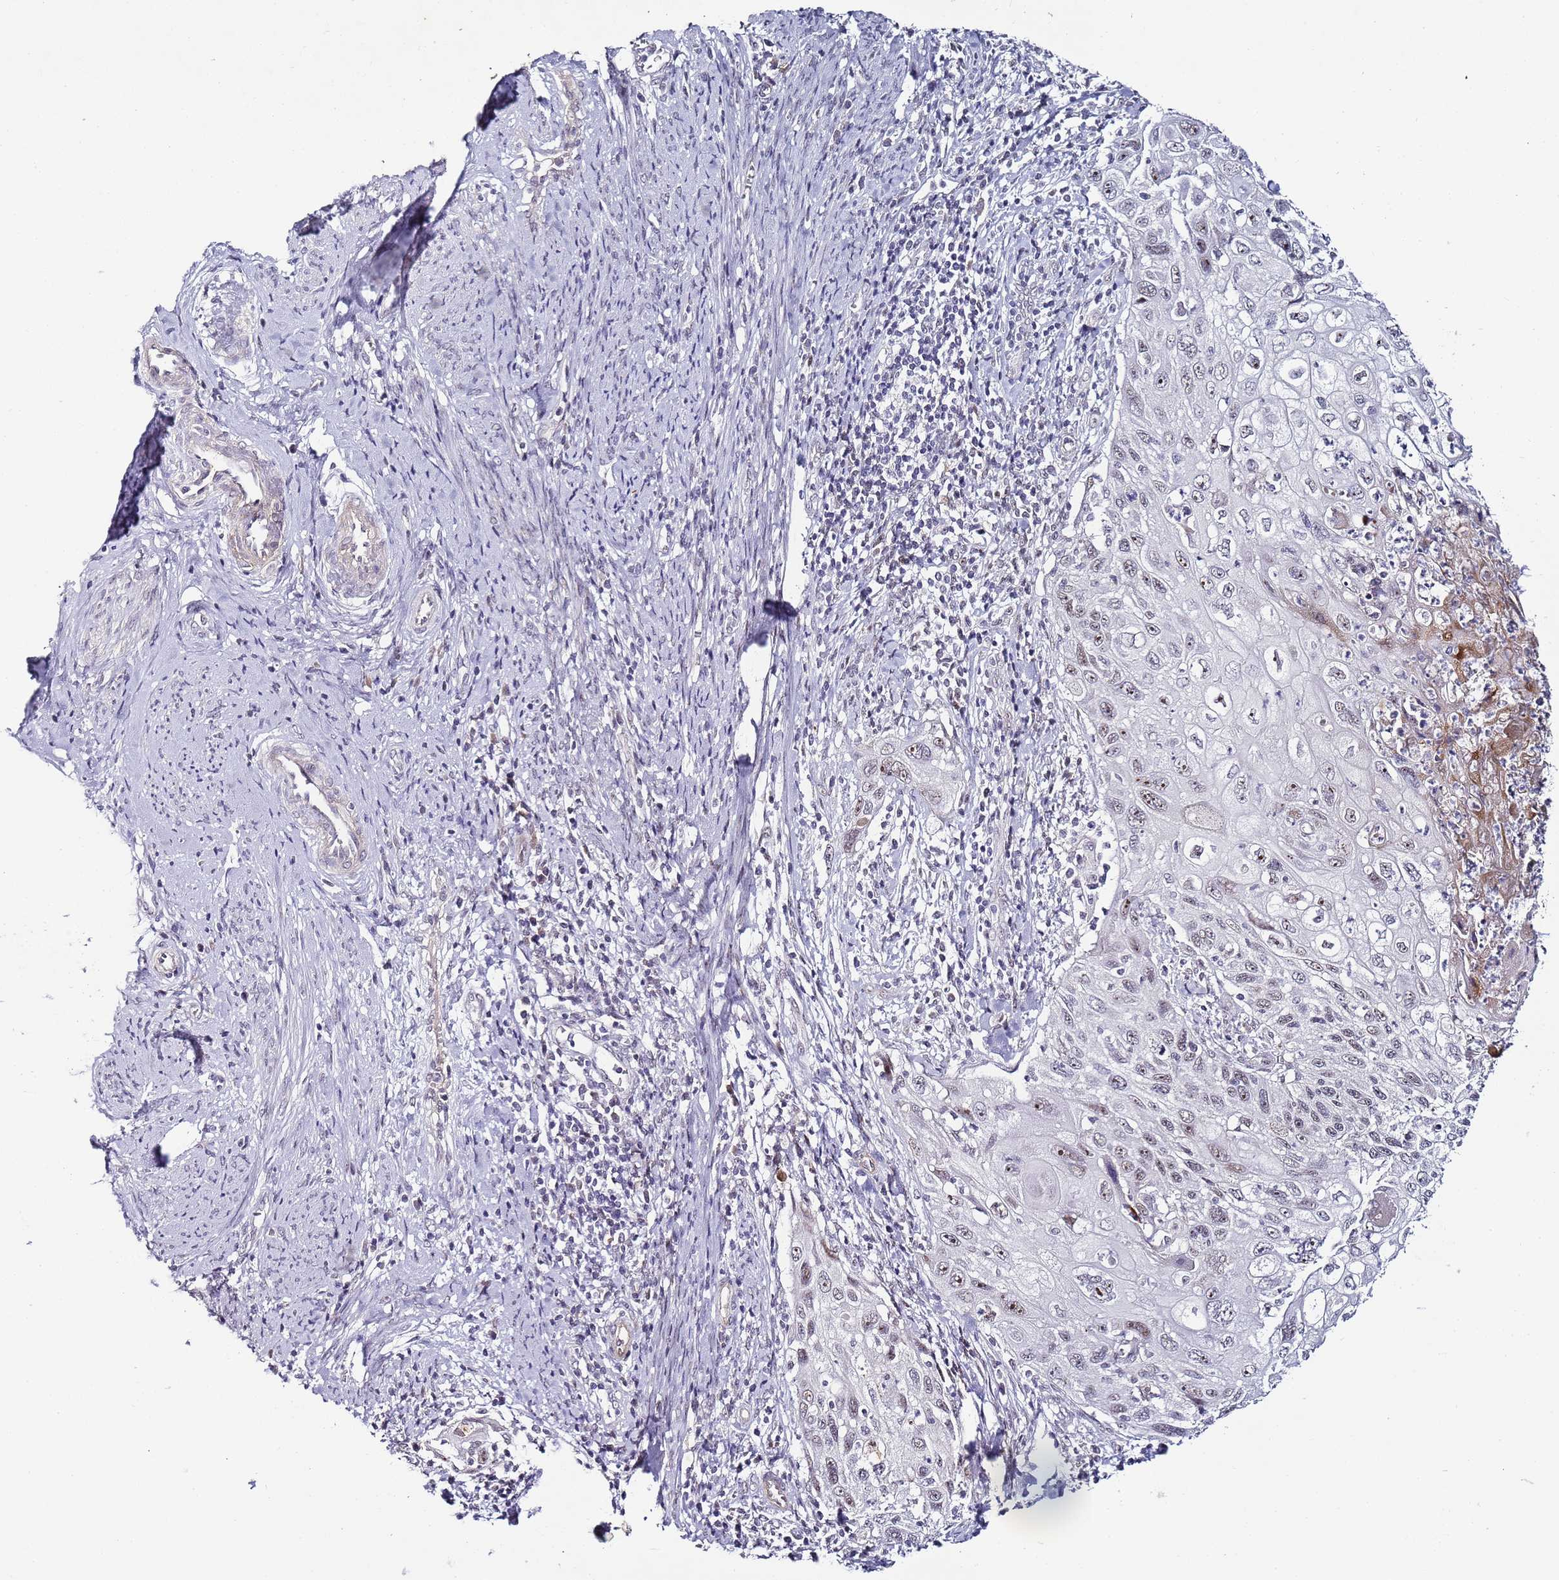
{"staining": {"intensity": "weak", "quantity": "<25%", "location": "nuclear"}, "tissue": "cervical cancer", "cell_type": "Tumor cells", "image_type": "cancer", "snomed": [{"axis": "morphology", "description": "Squamous cell carcinoma, NOS"}, {"axis": "topography", "description": "Cervix"}], "caption": "This micrograph is of cervical cancer stained with immunohistochemistry (IHC) to label a protein in brown with the nuclei are counter-stained blue. There is no staining in tumor cells.", "gene": "PSMA7", "patient": {"sex": "female", "age": 70}}